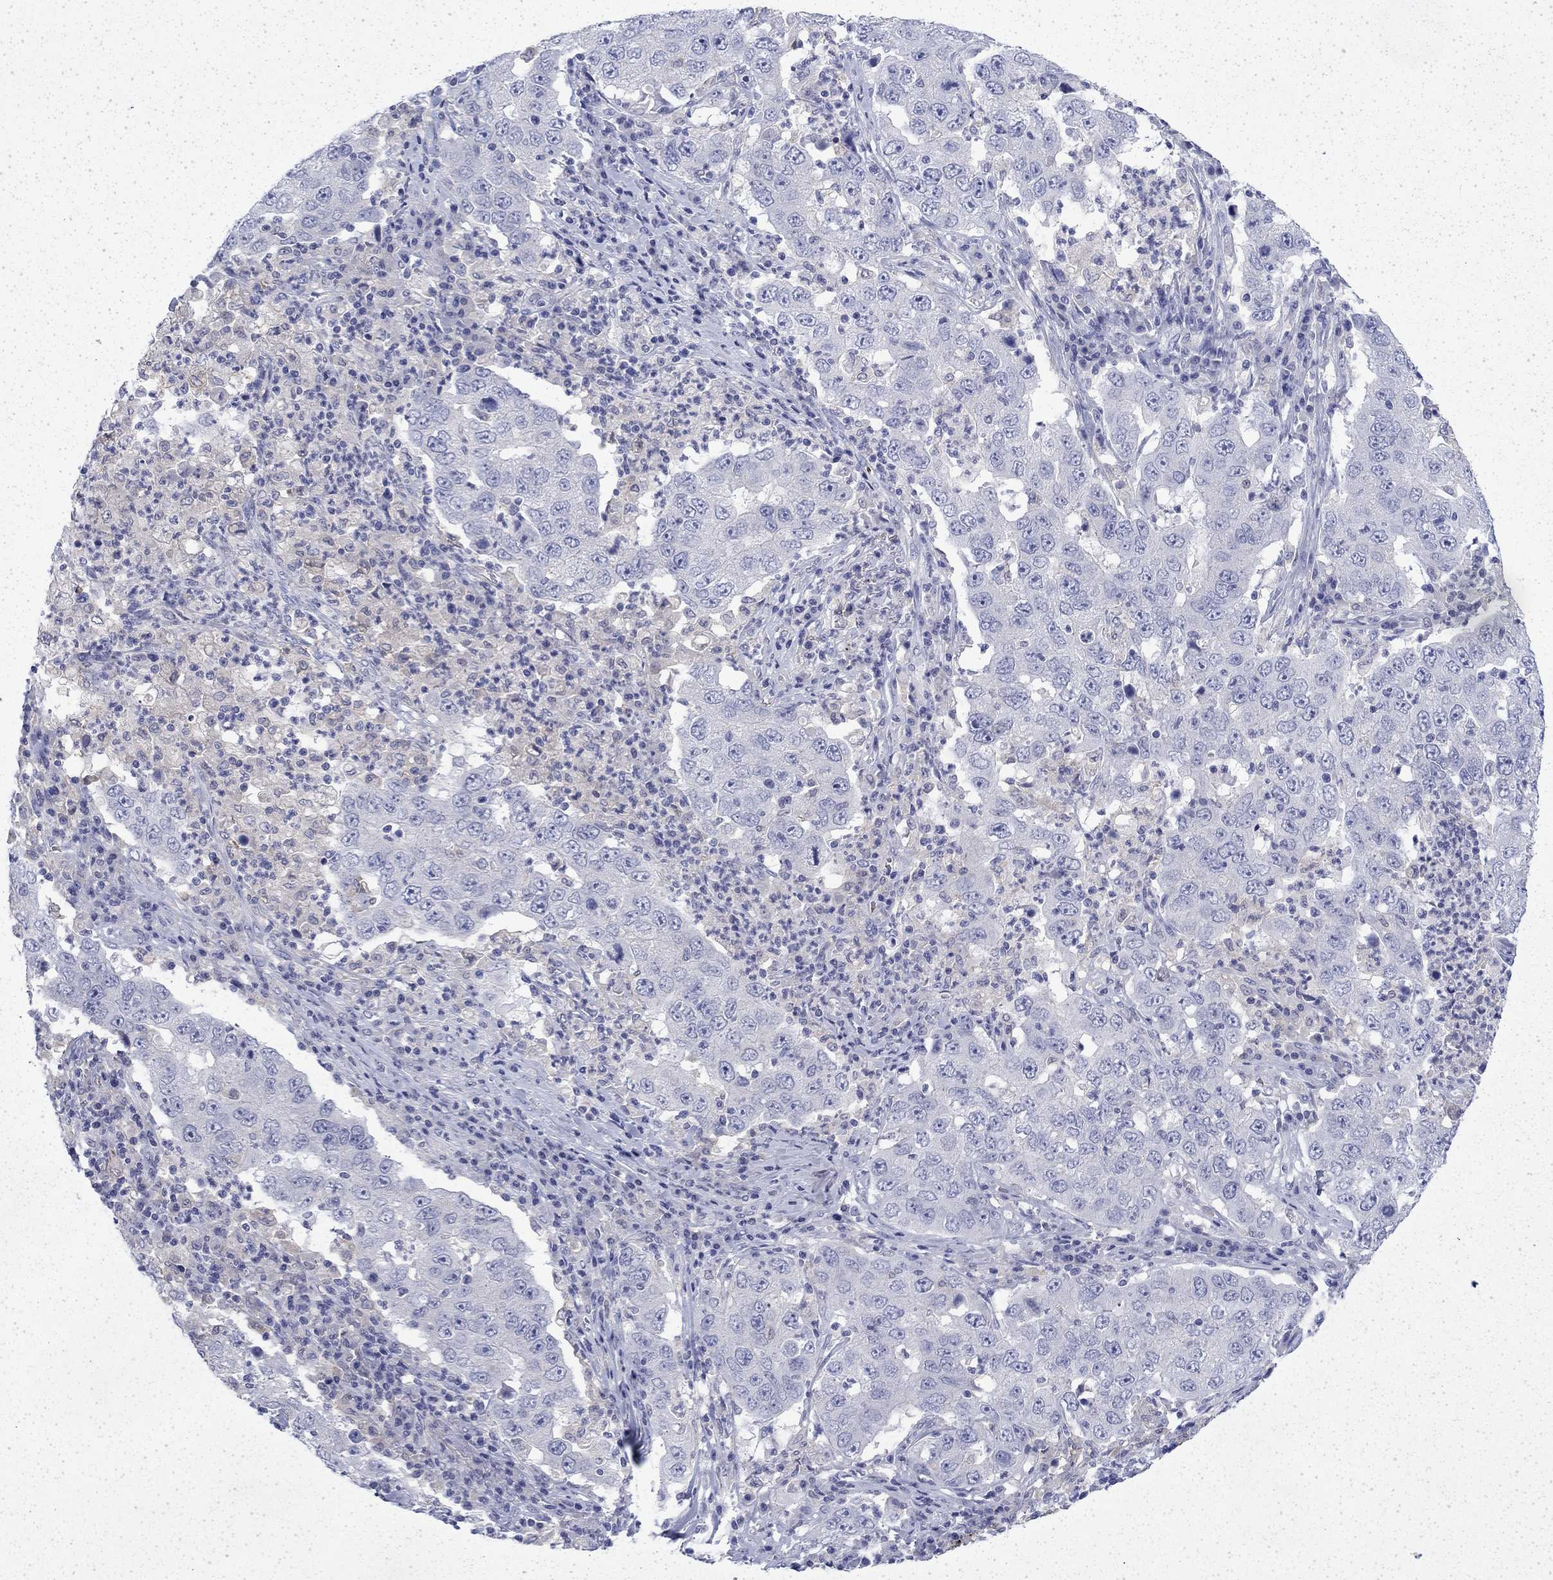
{"staining": {"intensity": "negative", "quantity": "none", "location": "none"}, "tissue": "lung cancer", "cell_type": "Tumor cells", "image_type": "cancer", "snomed": [{"axis": "morphology", "description": "Adenocarcinoma, NOS"}, {"axis": "topography", "description": "Lung"}], "caption": "High magnification brightfield microscopy of lung adenocarcinoma stained with DAB (3,3'-diaminobenzidine) (brown) and counterstained with hematoxylin (blue): tumor cells show no significant expression. The staining was performed using DAB (3,3'-diaminobenzidine) to visualize the protein expression in brown, while the nuclei were stained in blue with hematoxylin (Magnification: 20x).", "gene": "ENPP6", "patient": {"sex": "male", "age": 73}}